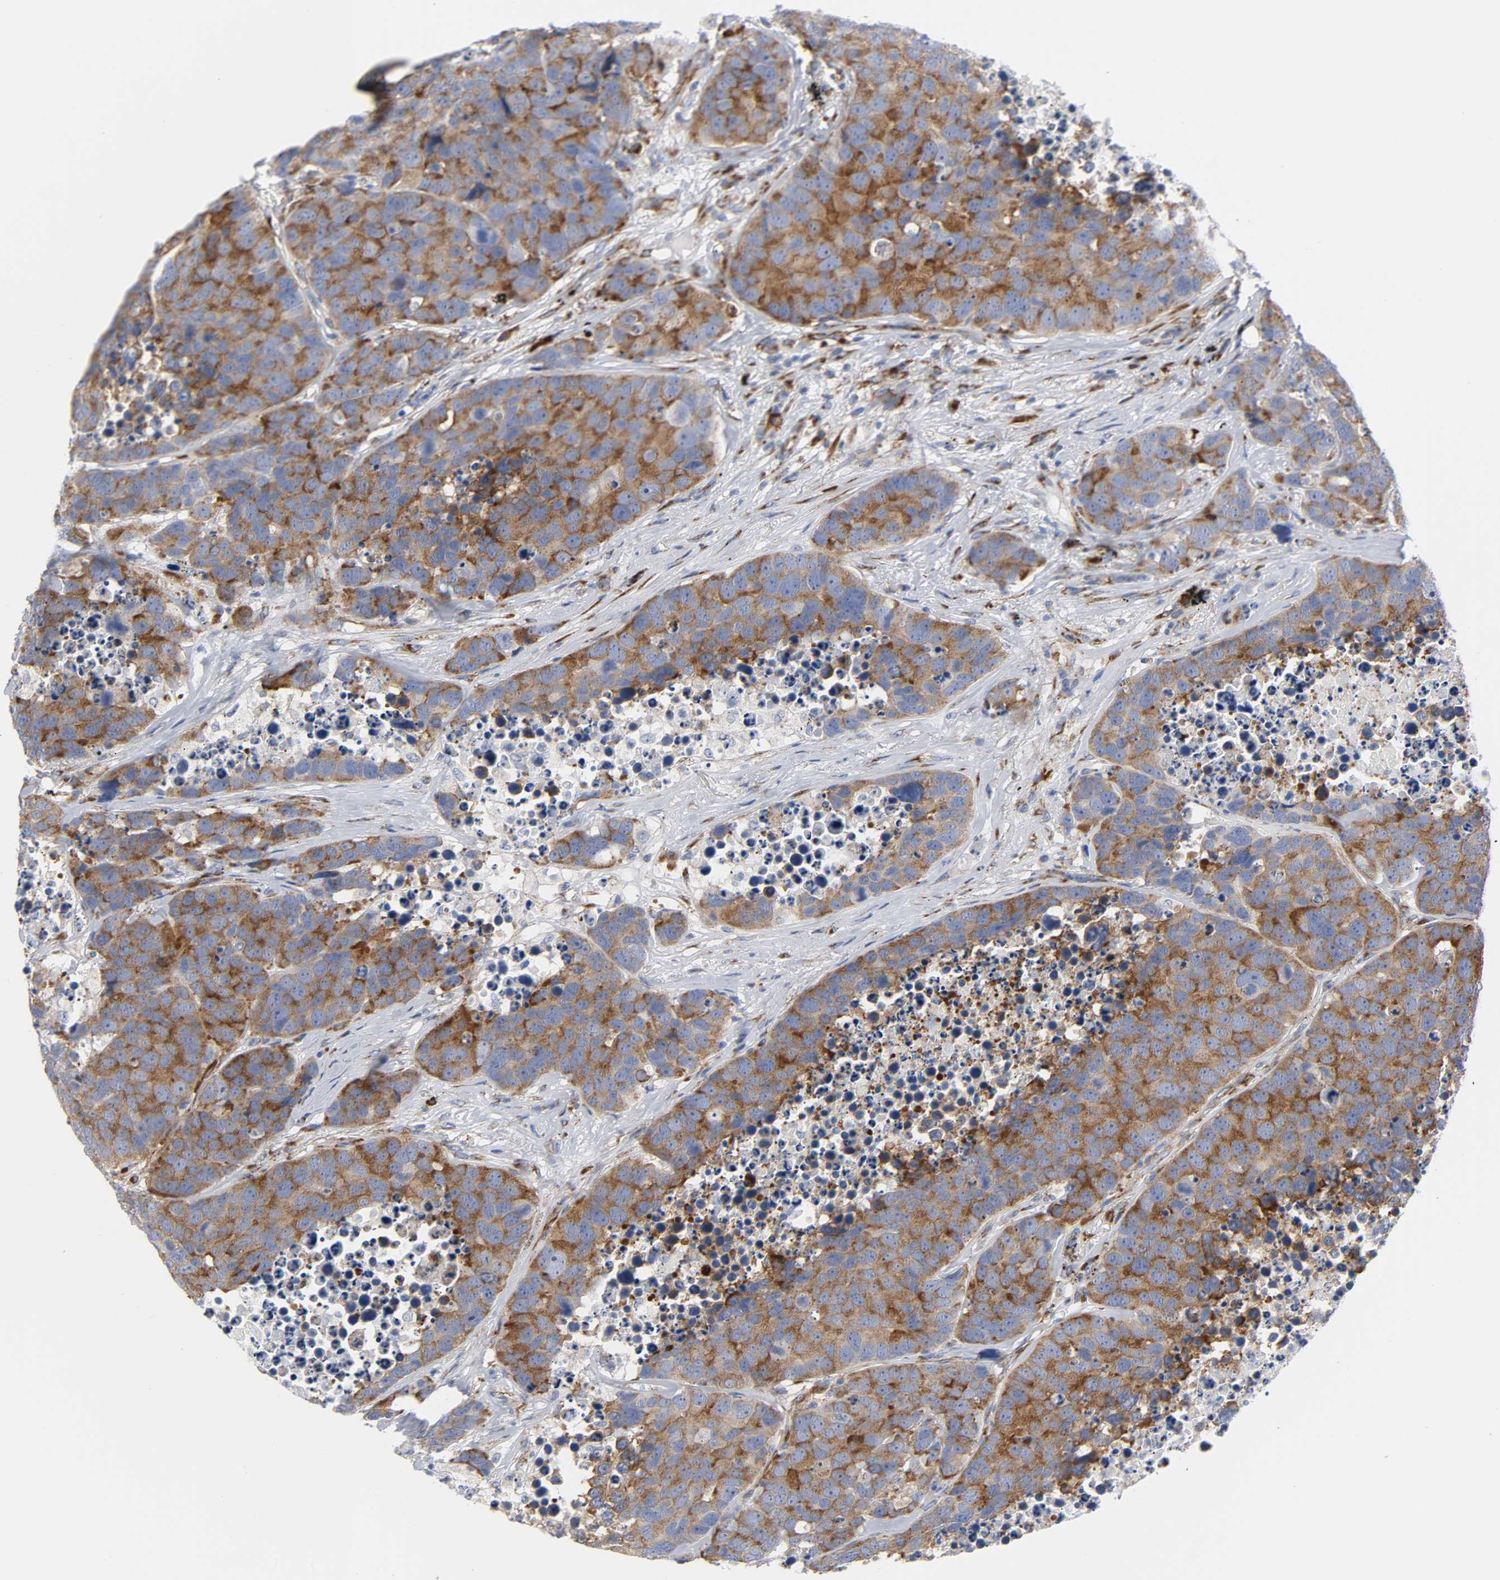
{"staining": {"intensity": "strong", "quantity": ">75%", "location": "cytoplasmic/membranous"}, "tissue": "carcinoid", "cell_type": "Tumor cells", "image_type": "cancer", "snomed": [{"axis": "morphology", "description": "Carcinoid, malignant, NOS"}, {"axis": "topography", "description": "Lung"}], "caption": "Approximately >75% of tumor cells in carcinoid display strong cytoplasmic/membranous protein expression as visualized by brown immunohistochemical staining.", "gene": "REL", "patient": {"sex": "male", "age": 60}}